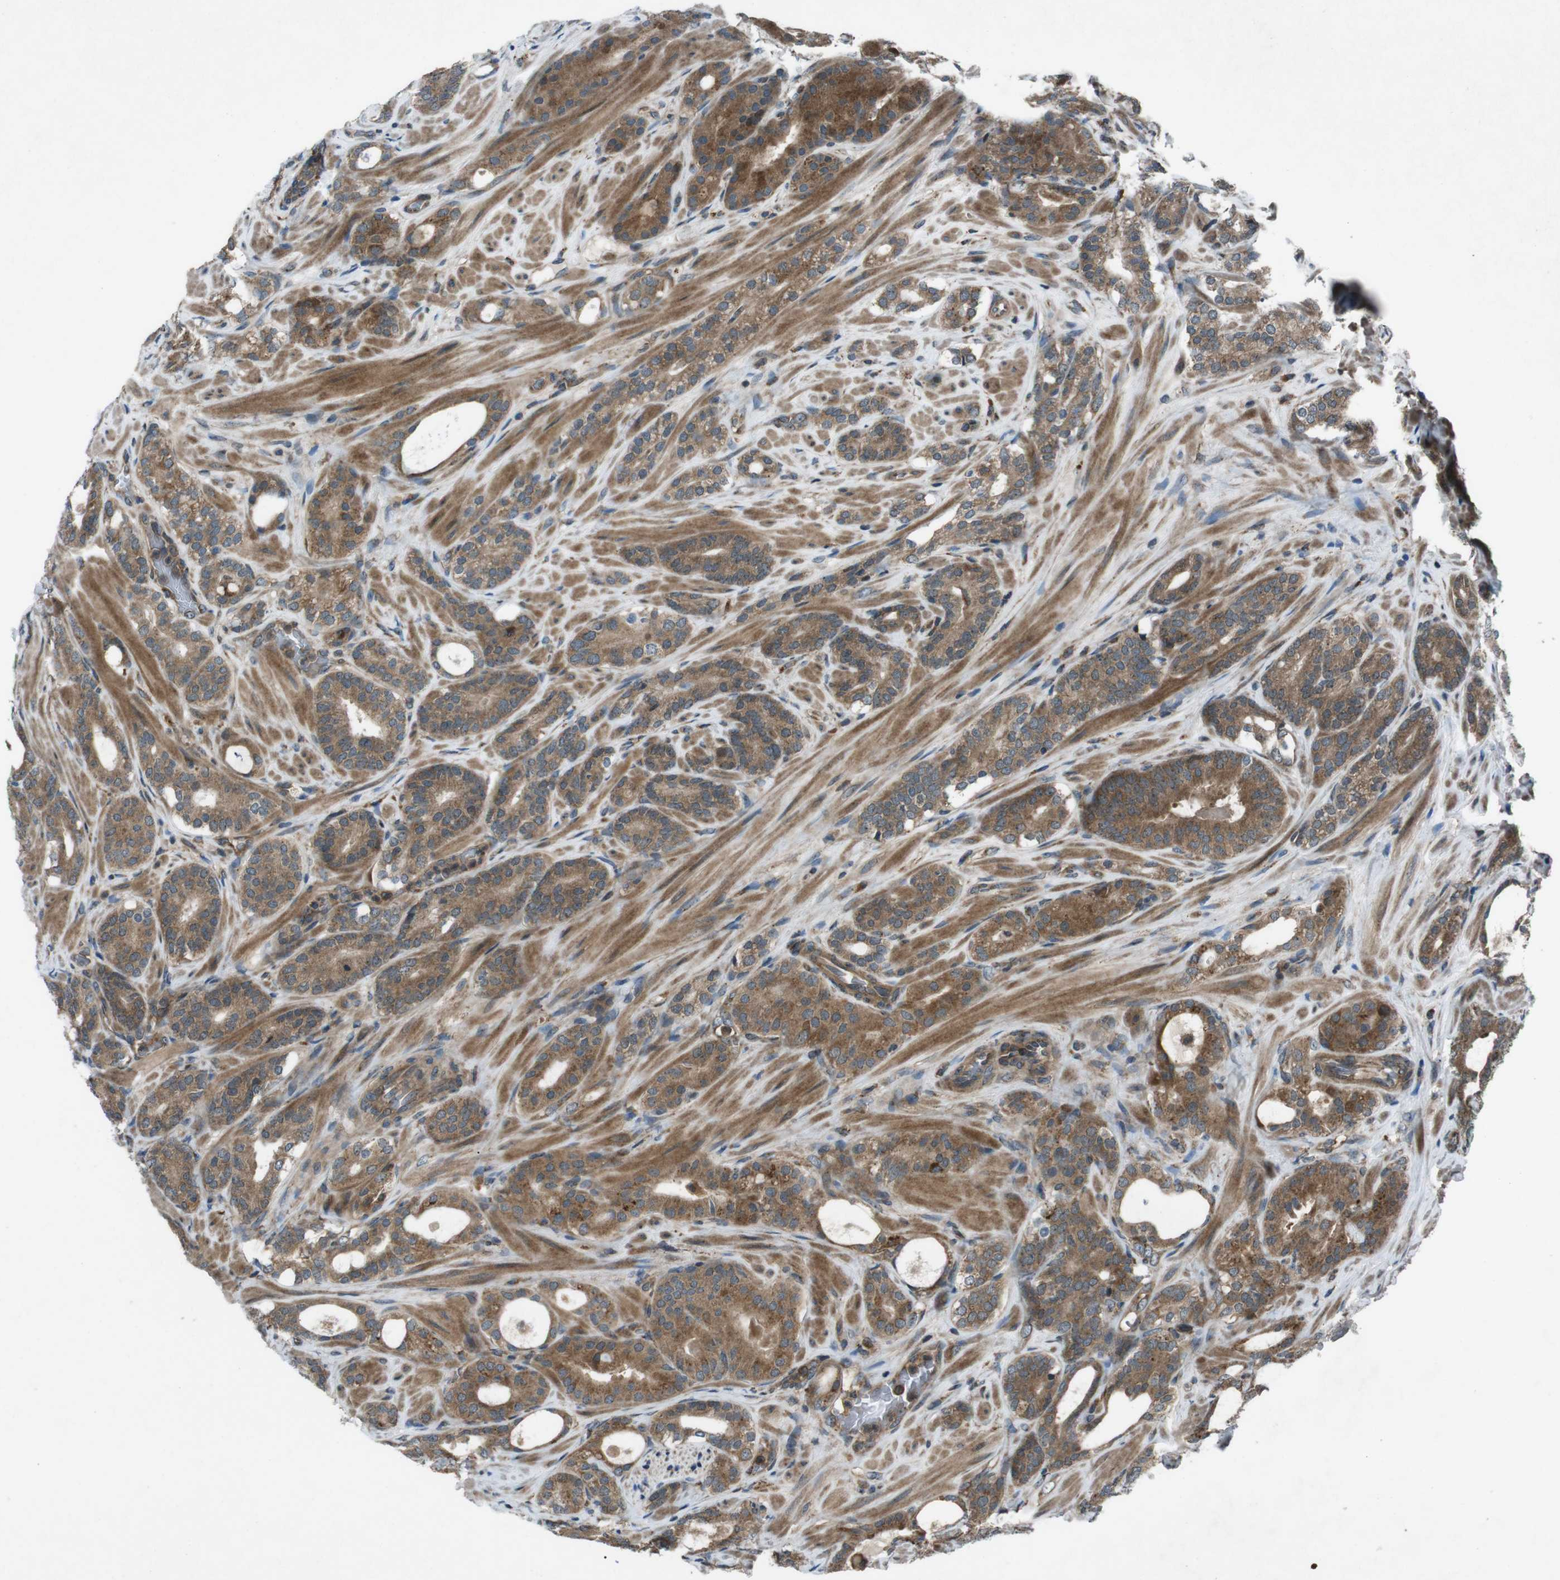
{"staining": {"intensity": "strong", "quantity": ">75%", "location": "cytoplasmic/membranous"}, "tissue": "prostate cancer", "cell_type": "Tumor cells", "image_type": "cancer", "snomed": [{"axis": "morphology", "description": "Adenocarcinoma, Low grade"}, {"axis": "topography", "description": "Prostate"}], "caption": "The photomicrograph shows a brown stain indicating the presence of a protein in the cytoplasmic/membranous of tumor cells in prostate cancer (adenocarcinoma (low-grade)).", "gene": "SLC27A4", "patient": {"sex": "male", "age": 63}}